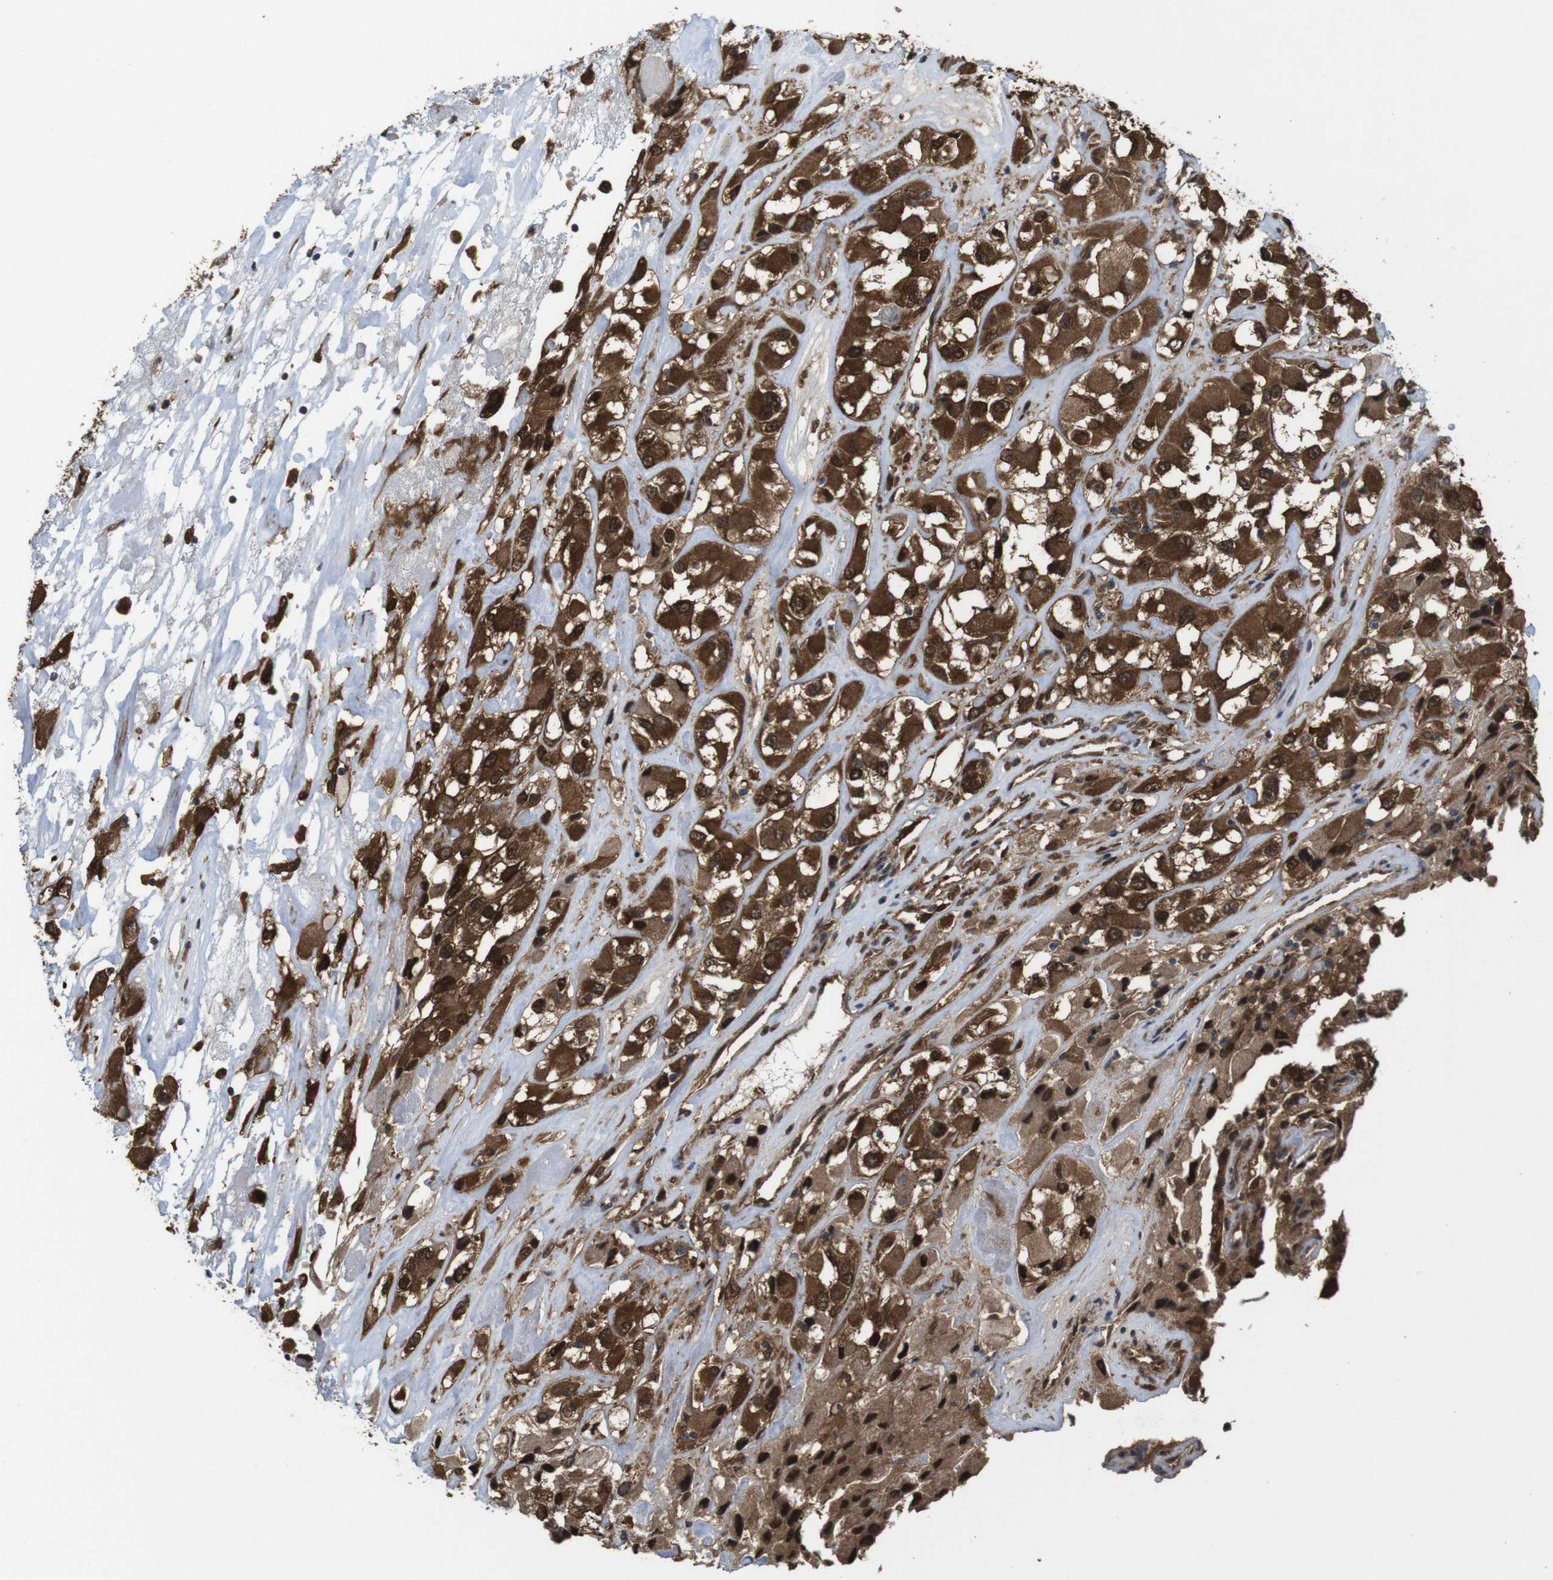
{"staining": {"intensity": "strong", "quantity": ">75%", "location": "cytoplasmic/membranous,nuclear"}, "tissue": "renal cancer", "cell_type": "Tumor cells", "image_type": "cancer", "snomed": [{"axis": "morphology", "description": "Adenocarcinoma, NOS"}, {"axis": "topography", "description": "Kidney"}], "caption": "A brown stain labels strong cytoplasmic/membranous and nuclear staining of a protein in renal adenocarcinoma tumor cells.", "gene": "YWHAG", "patient": {"sex": "female", "age": 52}}